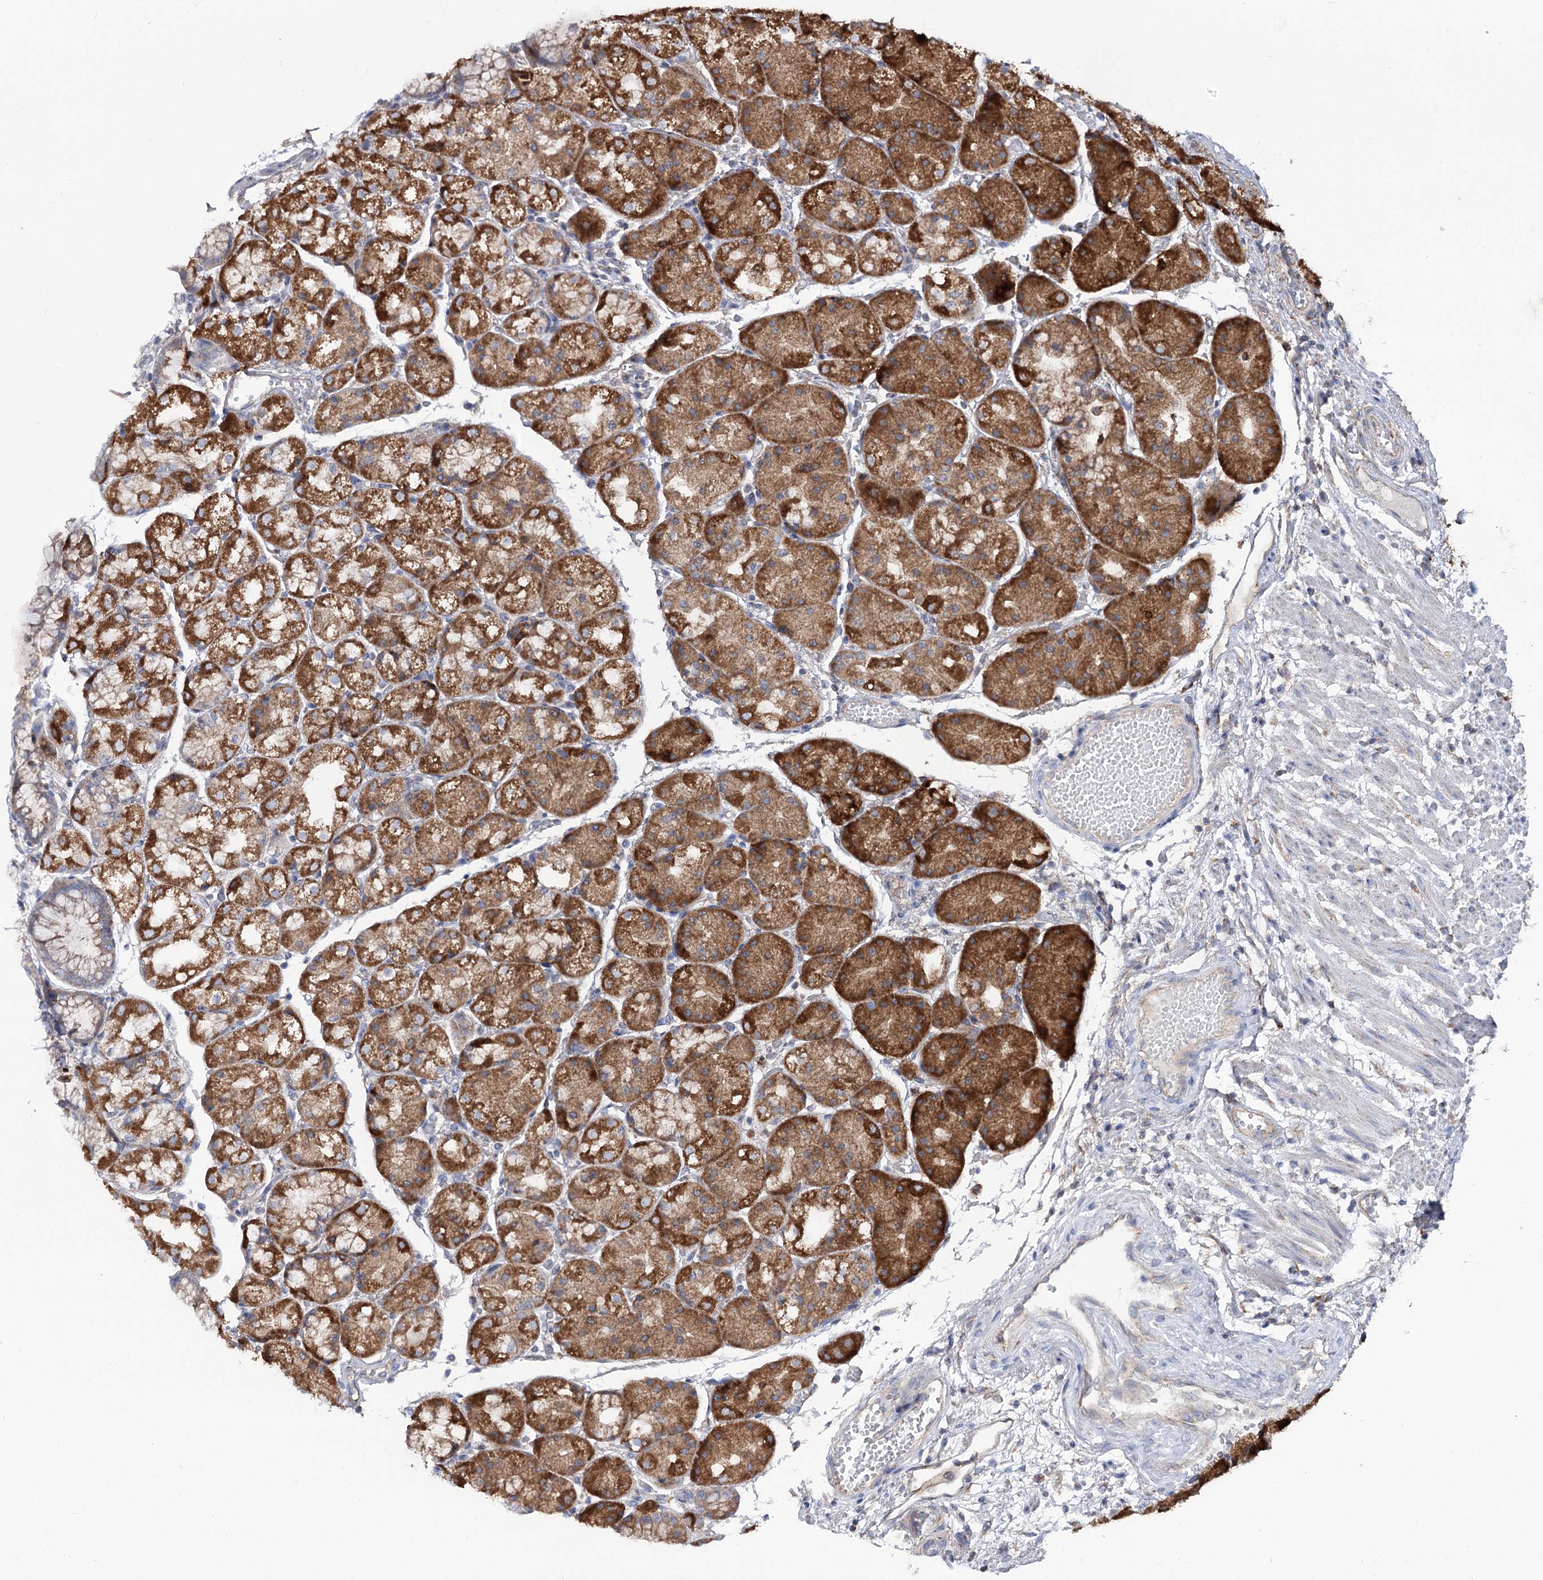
{"staining": {"intensity": "strong", "quantity": ">75%", "location": "cytoplasmic/membranous"}, "tissue": "stomach", "cell_type": "Glandular cells", "image_type": "normal", "snomed": [{"axis": "morphology", "description": "Normal tissue, NOS"}, {"axis": "topography", "description": "Stomach, upper"}], "caption": "Immunohistochemistry image of normal stomach: human stomach stained using immunohistochemistry displays high levels of strong protein expression localized specifically in the cytoplasmic/membranous of glandular cells, appearing as a cytoplasmic/membranous brown color.", "gene": "MSANTD2", "patient": {"sex": "male", "age": 72}}